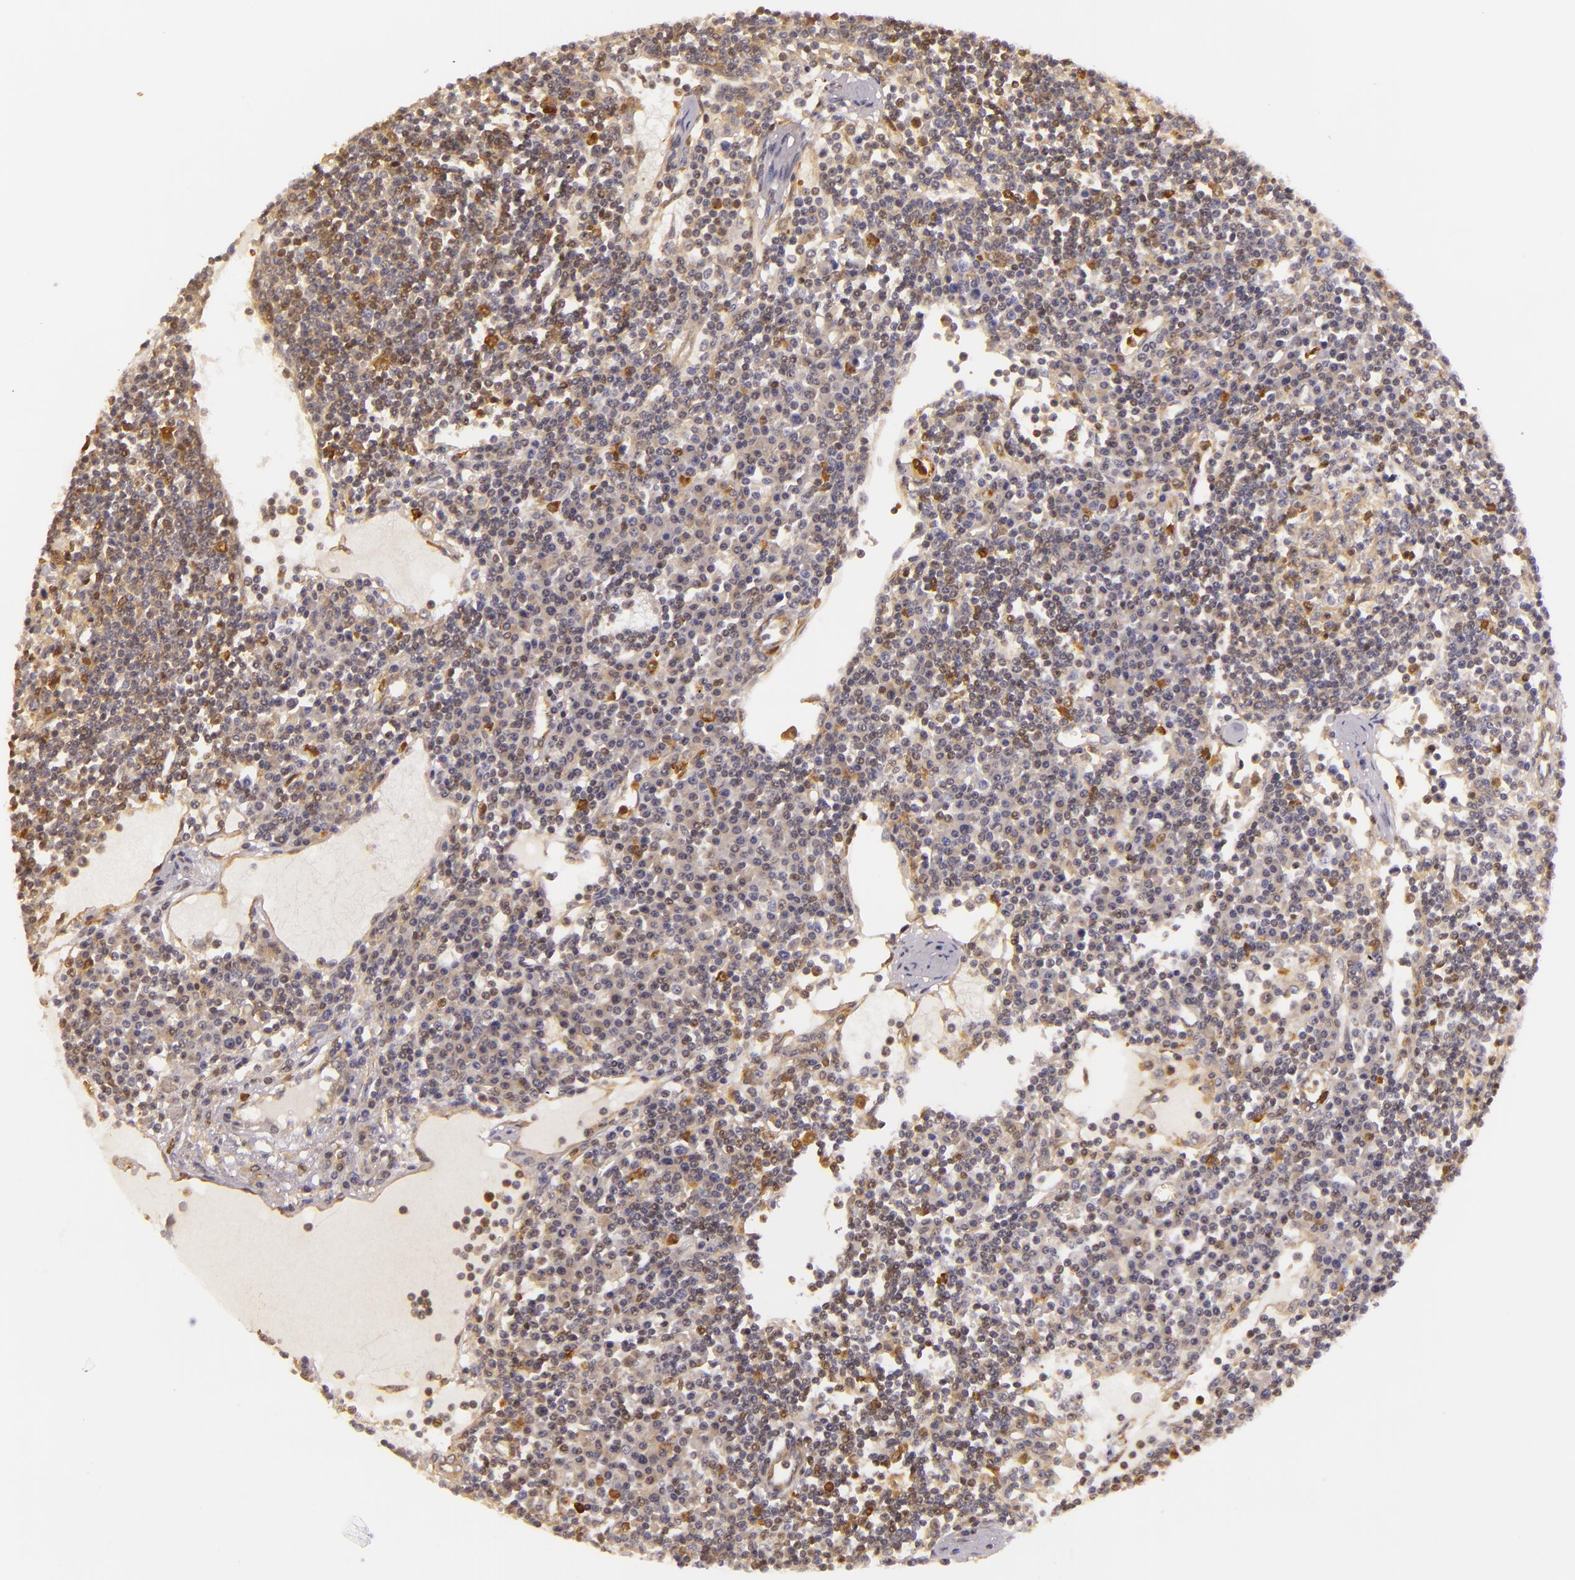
{"staining": {"intensity": "moderate", "quantity": ">75%", "location": "cytoplasmic/membranous"}, "tissue": "lymph node", "cell_type": "Germinal center cells", "image_type": "normal", "snomed": [{"axis": "morphology", "description": "Normal tissue, NOS"}, {"axis": "topography", "description": "Lymph node"}], "caption": "Moderate cytoplasmic/membranous staining is identified in approximately >75% of germinal center cells in normal lymph node. (DAB (3,3'-diaminobenzidine) IHC with brightfield microscopy, high magnification).", "gene": "TOM1", "patient": {"sex": "female", "age": 62}}